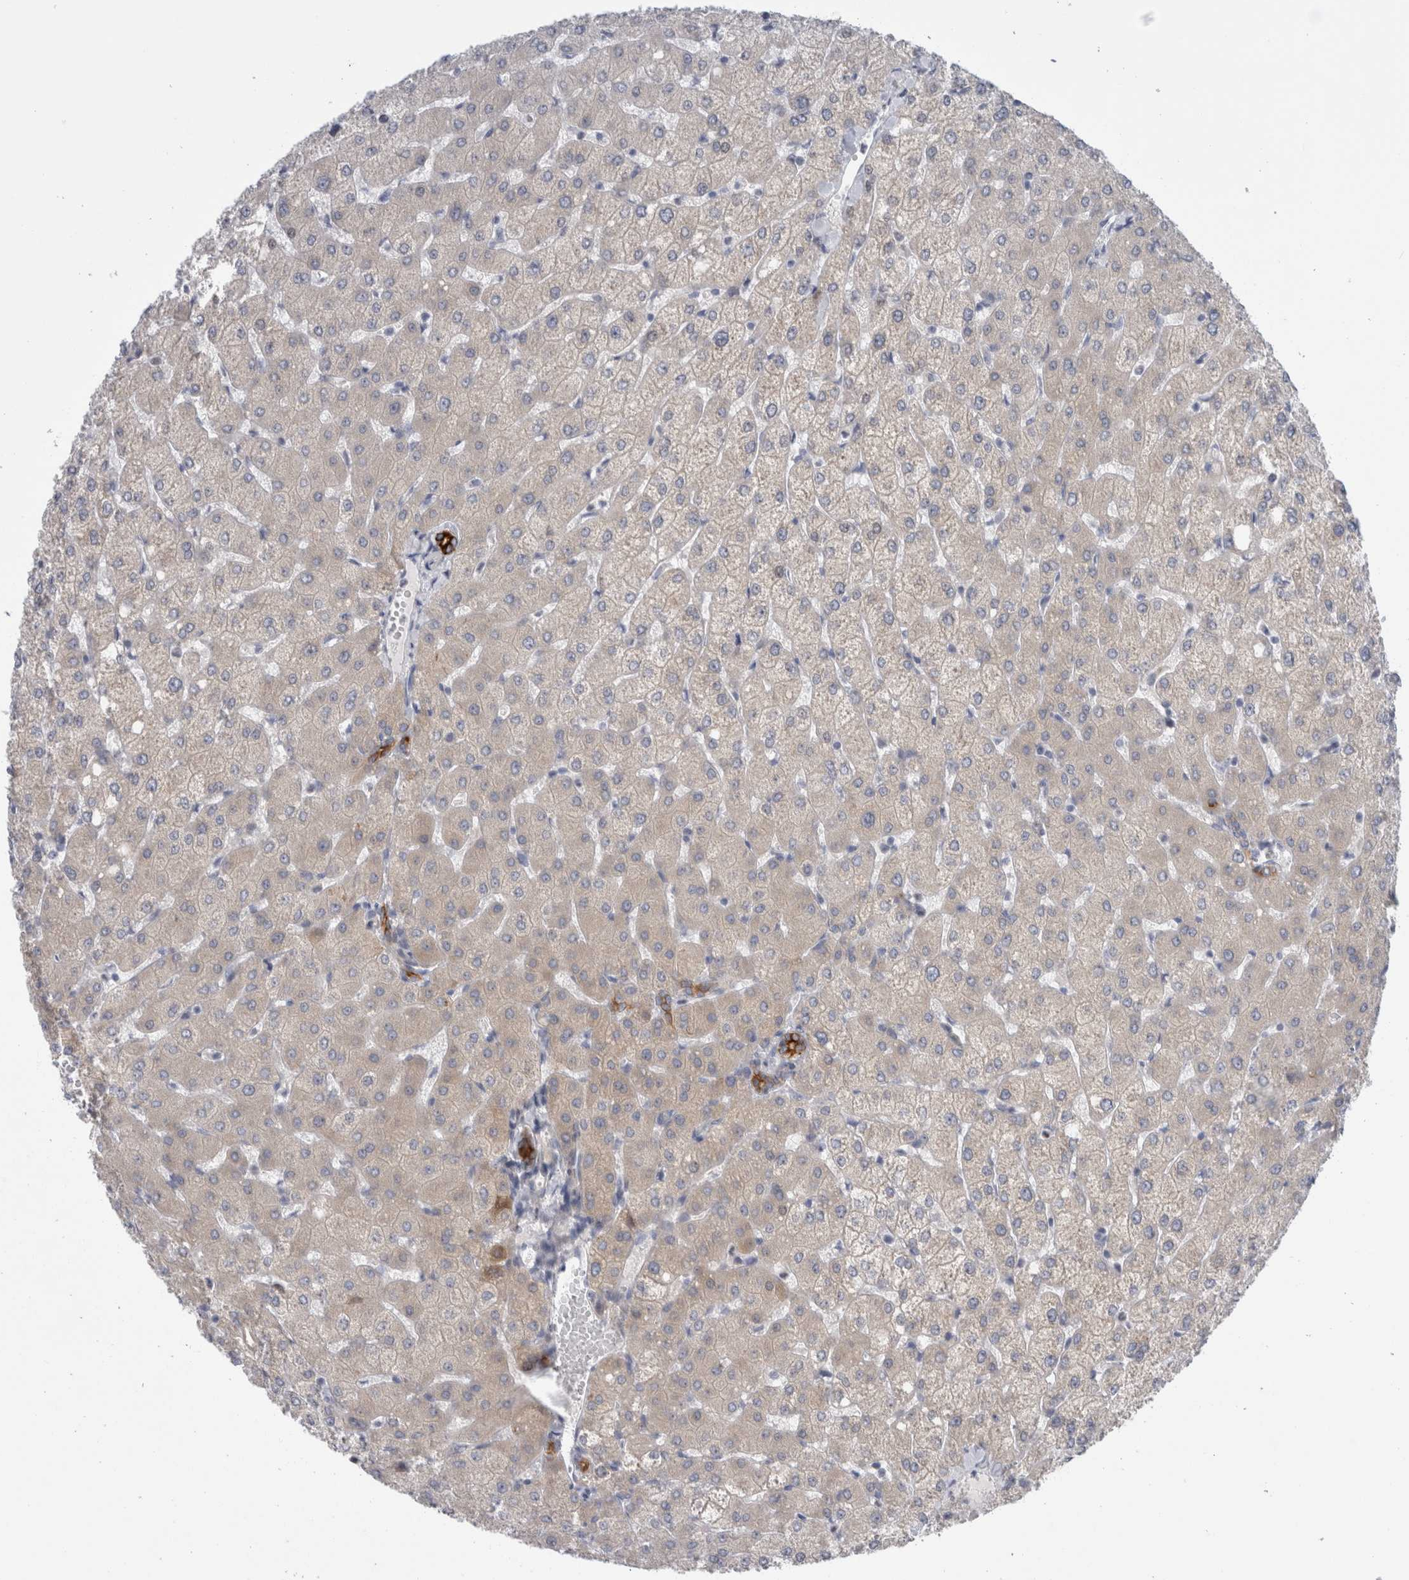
{"staining": {"intensity": "strong", "quantity": ">75%", "location": "cytoplasmic/membranous"}, "tissue": "liver", "cell_type": "Cholangiocytes", "image_type": "normal", "snomed": [{"axis": "morphology", "description": "Normal tissue, NOS"}, {"axis": "topography", "description": "Liver"}], "caption": "Strong cytoplasmic/membranous positivity is appreciated in approximately >75% of cholangiocytes in unremarkable liver.", "gene": "SLC20A2", "patient": {"sex": "female", "age": 54}}